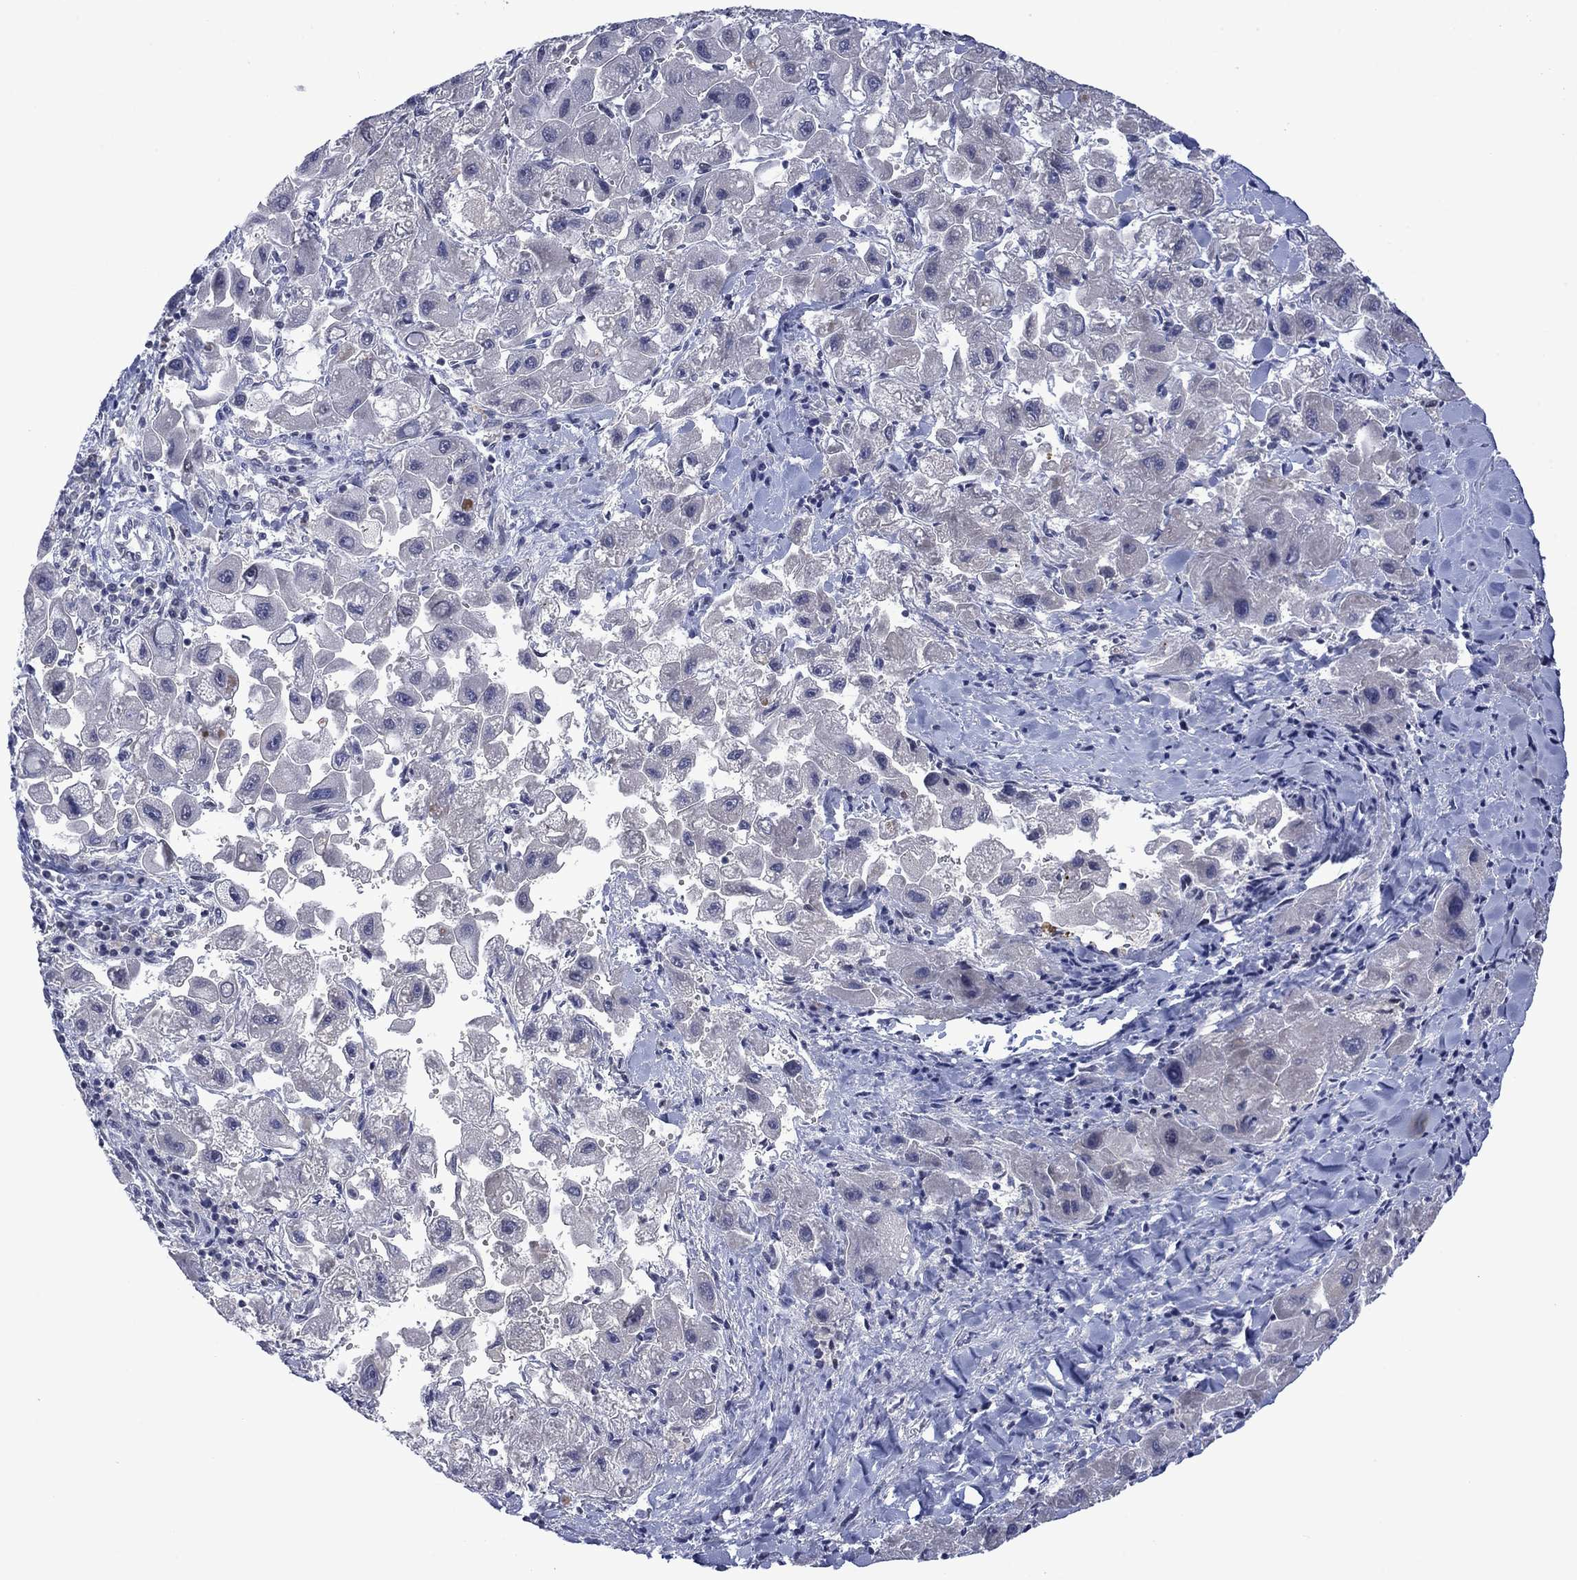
{"staining": {"intensity": "negative", "quantity": "none", "location": "none"}, "tissue": "liver cancer", "cell_type": "Tumor cells", "image_type": "cancer", "snomed": [{"axis": "morphology", "description": "Carcinoma, Hepatocellular, NOS"}, {"axis": "topography", "description": "Liver"}], "caption": "Immunohistochemistry histopathology image of human liver cancer (hepatocellular carcinoma) stained for a protein (brown), which reveals no positivity in tumor cells.", "gene": "AGL", "patient": {"sex": "male", "age": 24}}